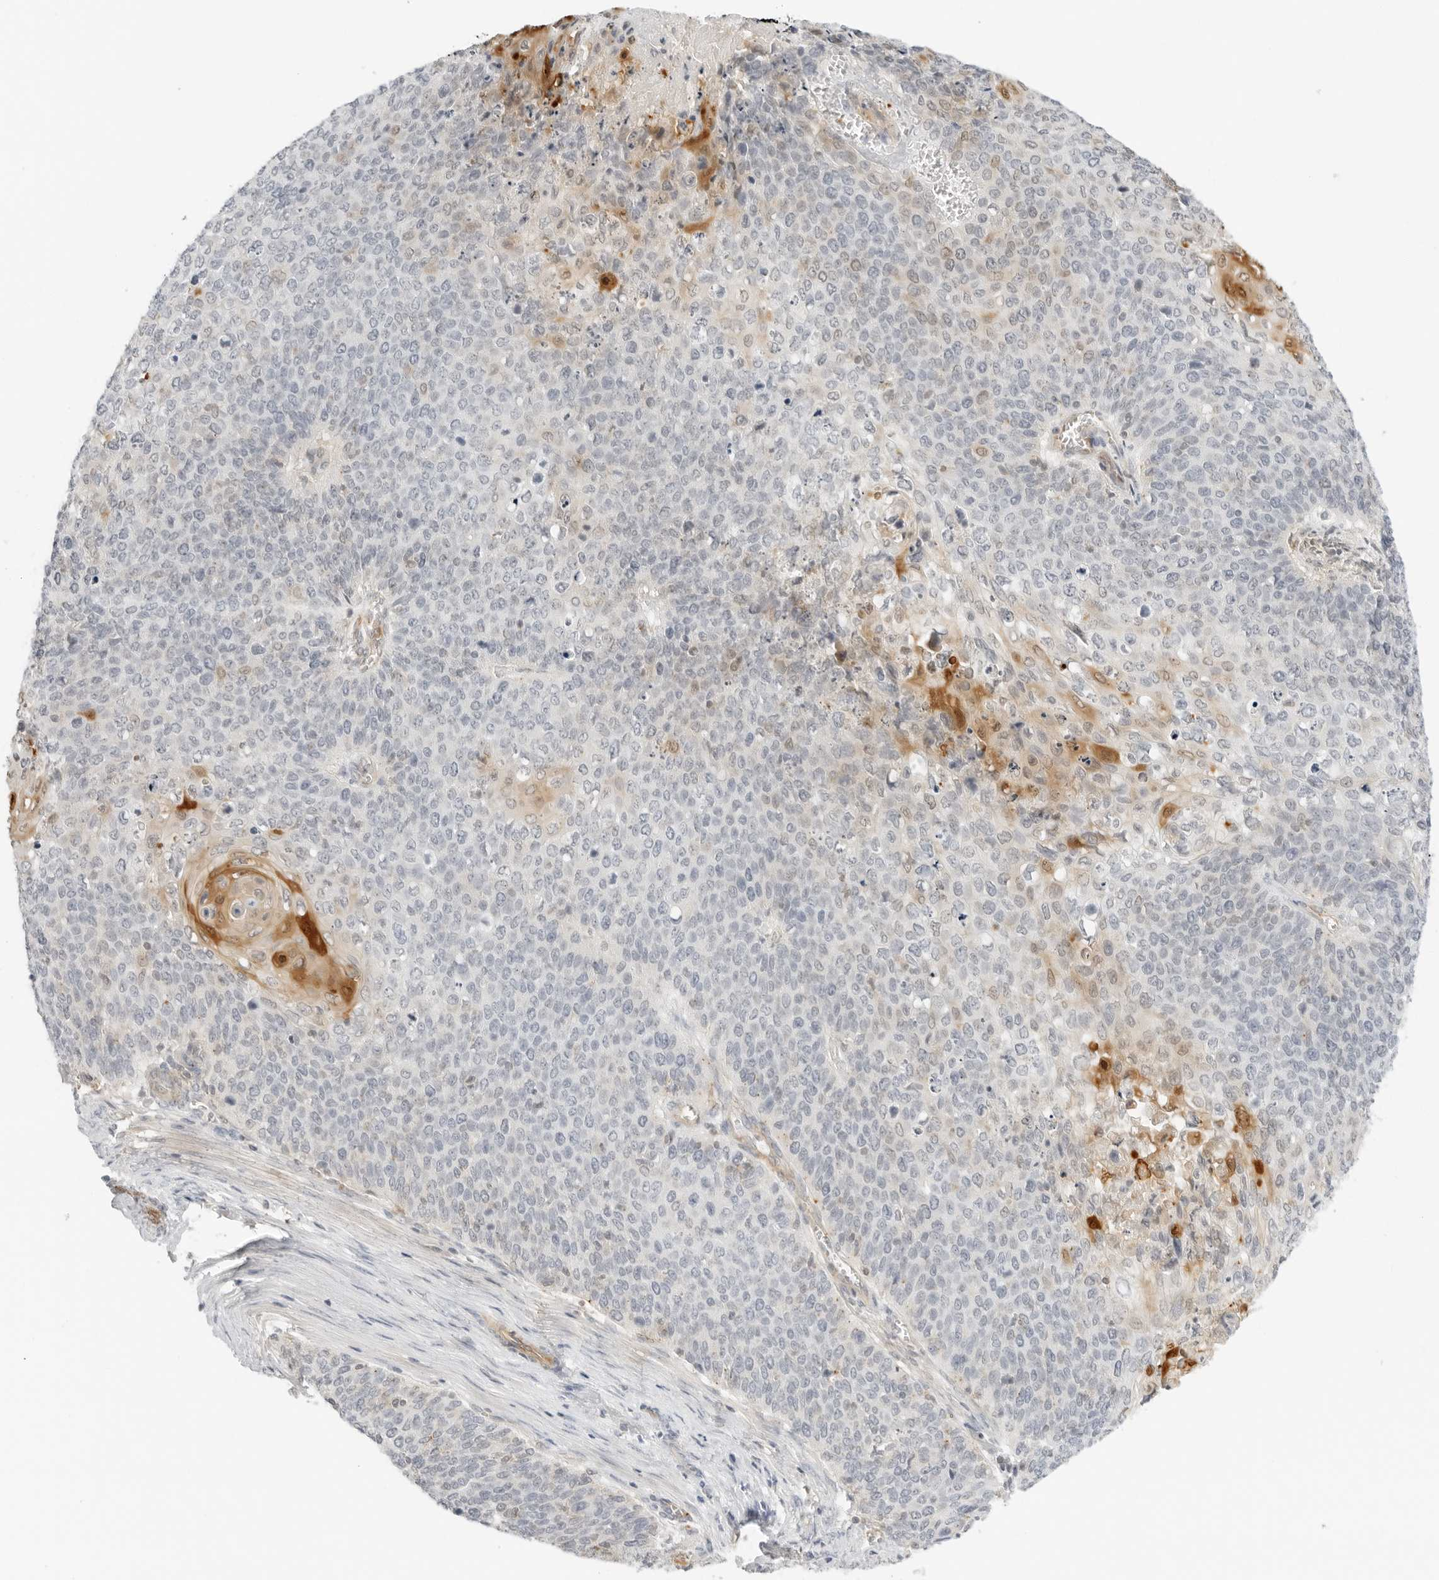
{"staining": {"intensity": "moderate", "quantity": "<25%", "location": "cytoplasmic/membranous"}, "tissue": "cervical cancer", "cell_type": "Tumor cells", "image_type": "cancer", "snomed": [{"axis": "morphology", "description": "Squamous cell carcinoma, NOS"}, {"axis": "topography", "description": "Cervix"}], "caption": "High-magnification brightfield microscopy of cervical squamous cell carcinoma stained with DAB (3,3'-diaminobenzidine) (brown) and counterstained with hematoxylin (blue). tumor cells exhibit moderate cytoplasmic/membranous staining is seen in about<25% of cells.", "gene": "OSCP1", "patient": {"sex": "female", "age": 39}}